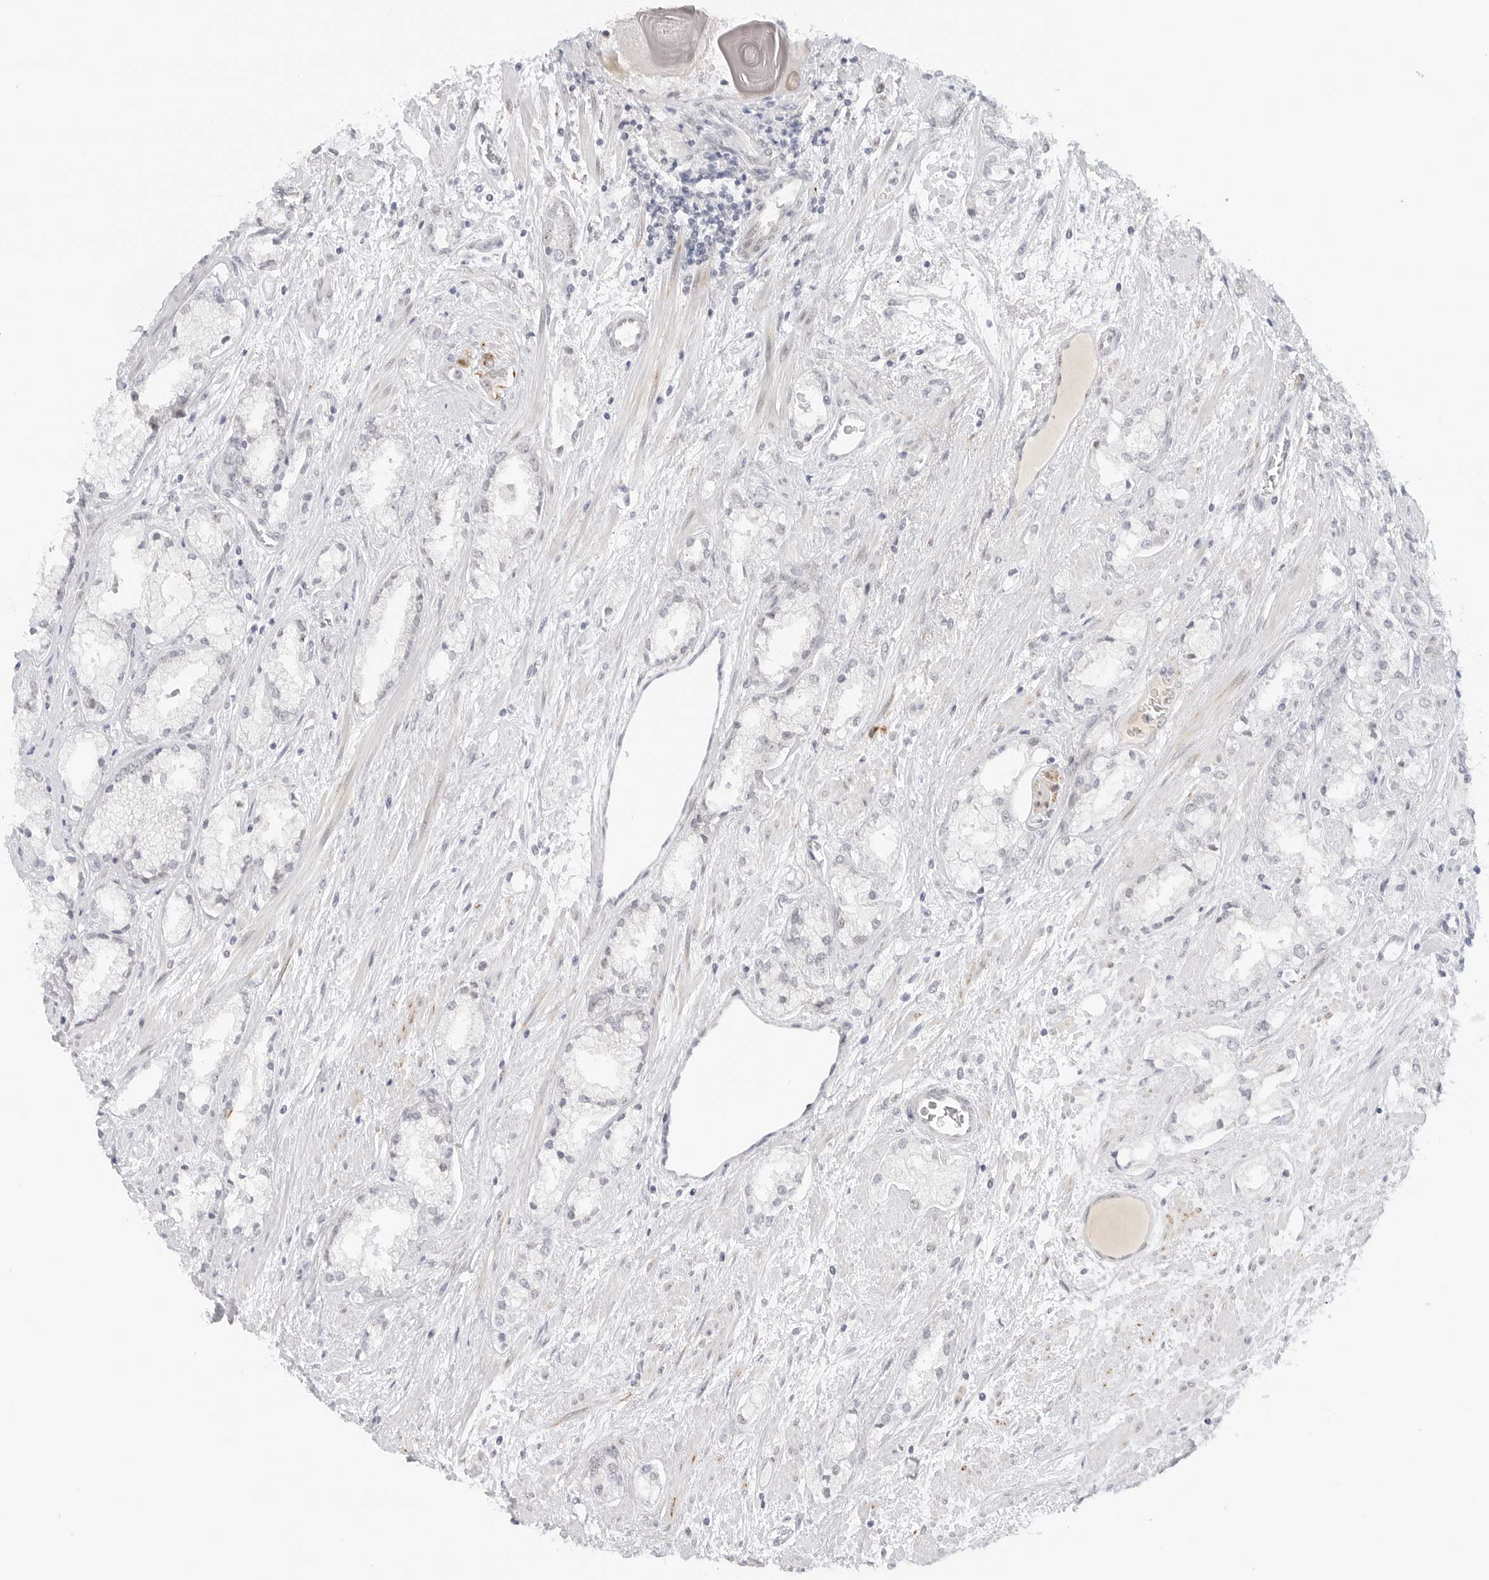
{"staining": {"intensity": "negative", "quantity": "none", "location": "none"}, "tissue": "prostate cancer", "cell_type": "Tumor cells", "image_type": "cancer", "snomed": [{"axis": "morphology", "description": "Adenocarcinoma, High grade"}, {"axis": "topography", "description": "Prostate"}], "caption": "The immunohistochemistry (IHC) histopathology image has no significant positivity in tumor cells of high-grade adenocarcinoma (prostate) tissue.", "gene": "HIPK3", "patient": {"sex": "male", "age": 50}}